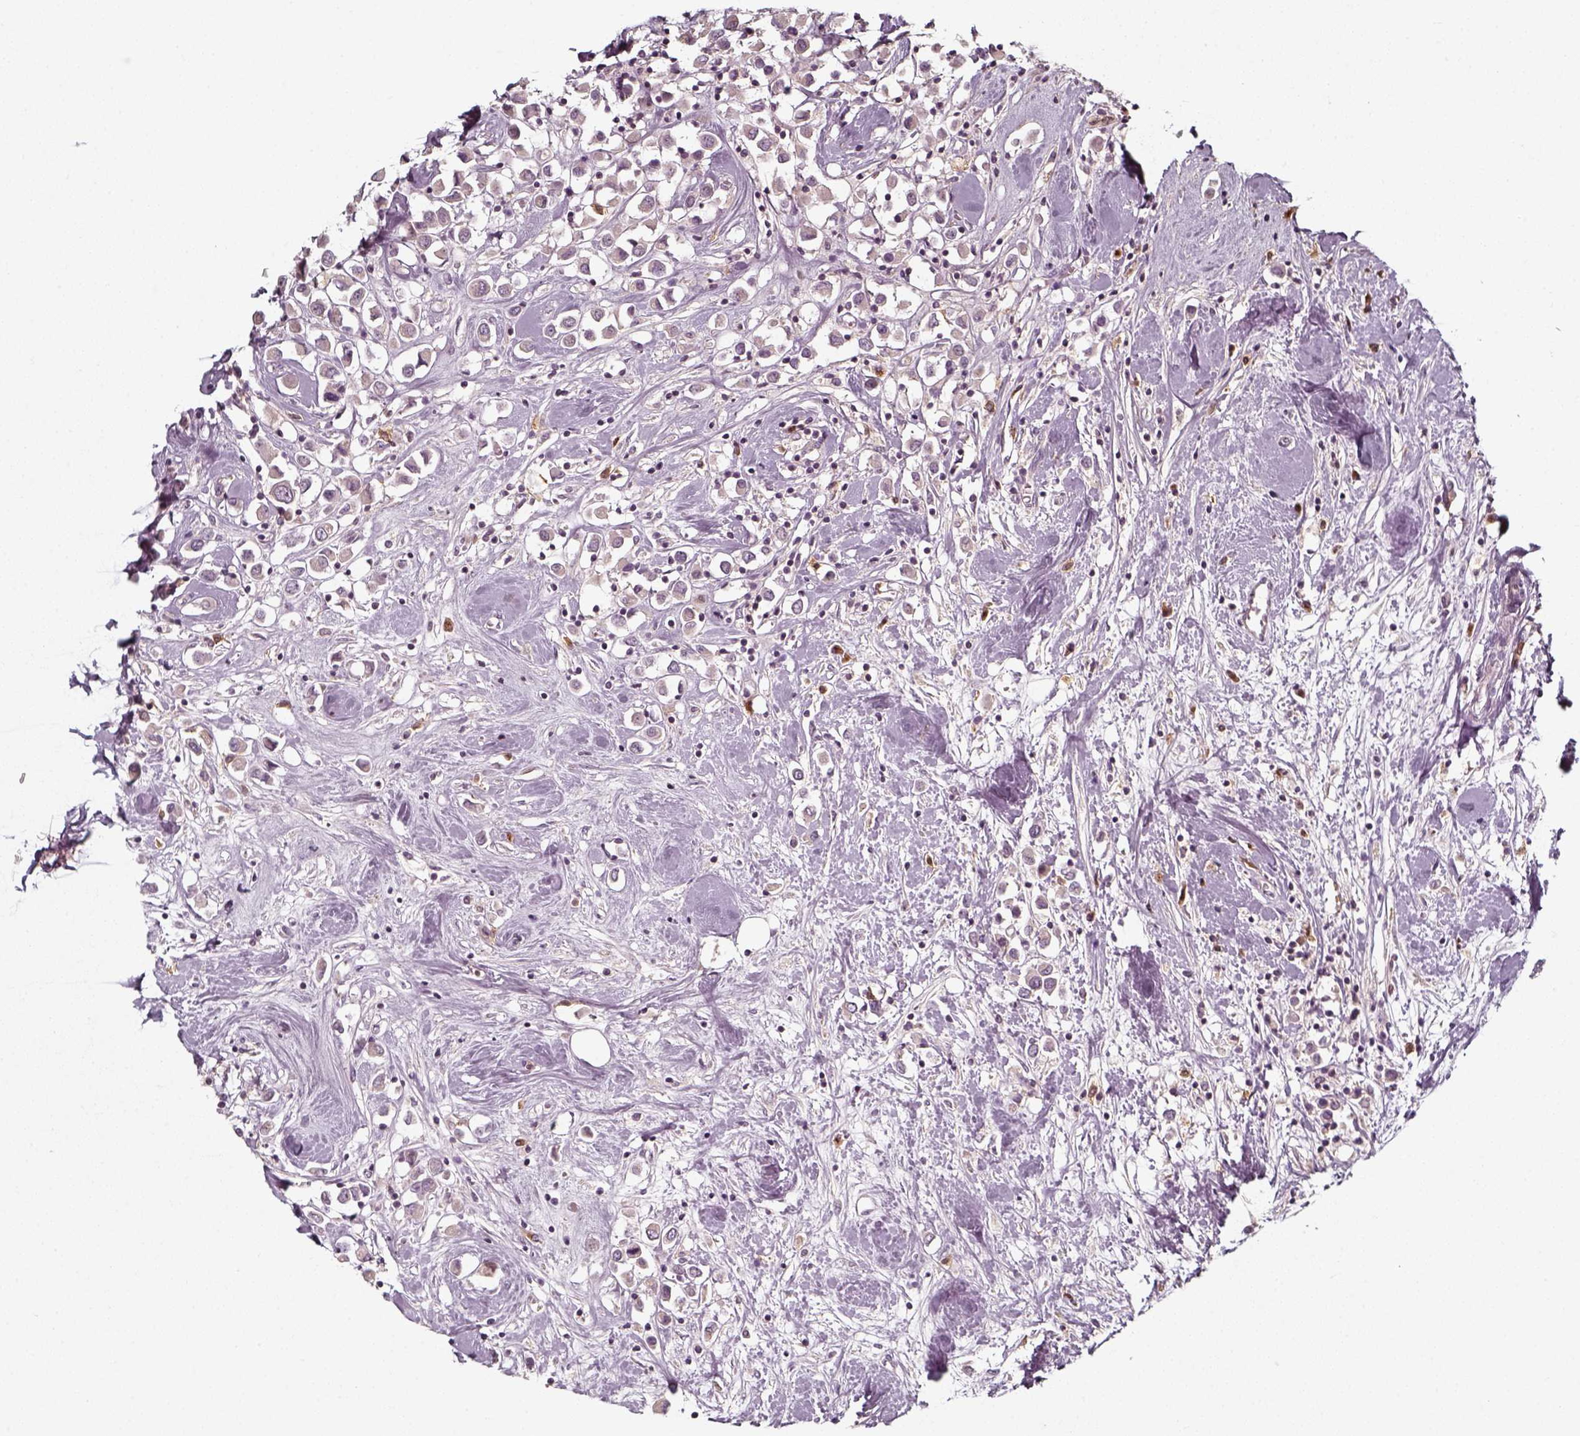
{"staining": {"intensity": "negative", "quantity": "none", "location": "none"}, "tissue": "breast cancer", "cell_type": "Tumor cells", "image_type": "cancer", "snomed": [{"axis": "morphology", "description": "Duct carcinoma"}, {"axis": "topography", "description": "Breast"}], "caption": "DAB (3,3'-diaminobenzidine) immunohistochemical staining of breast infiltrating ductal carcinoma exhibits no significant positivity in tumor cells. (DAB immunohistochemistry (IHC), high magnification).", "gene": "UNC13D", "patient": {"sex": "female", "age": 61}}